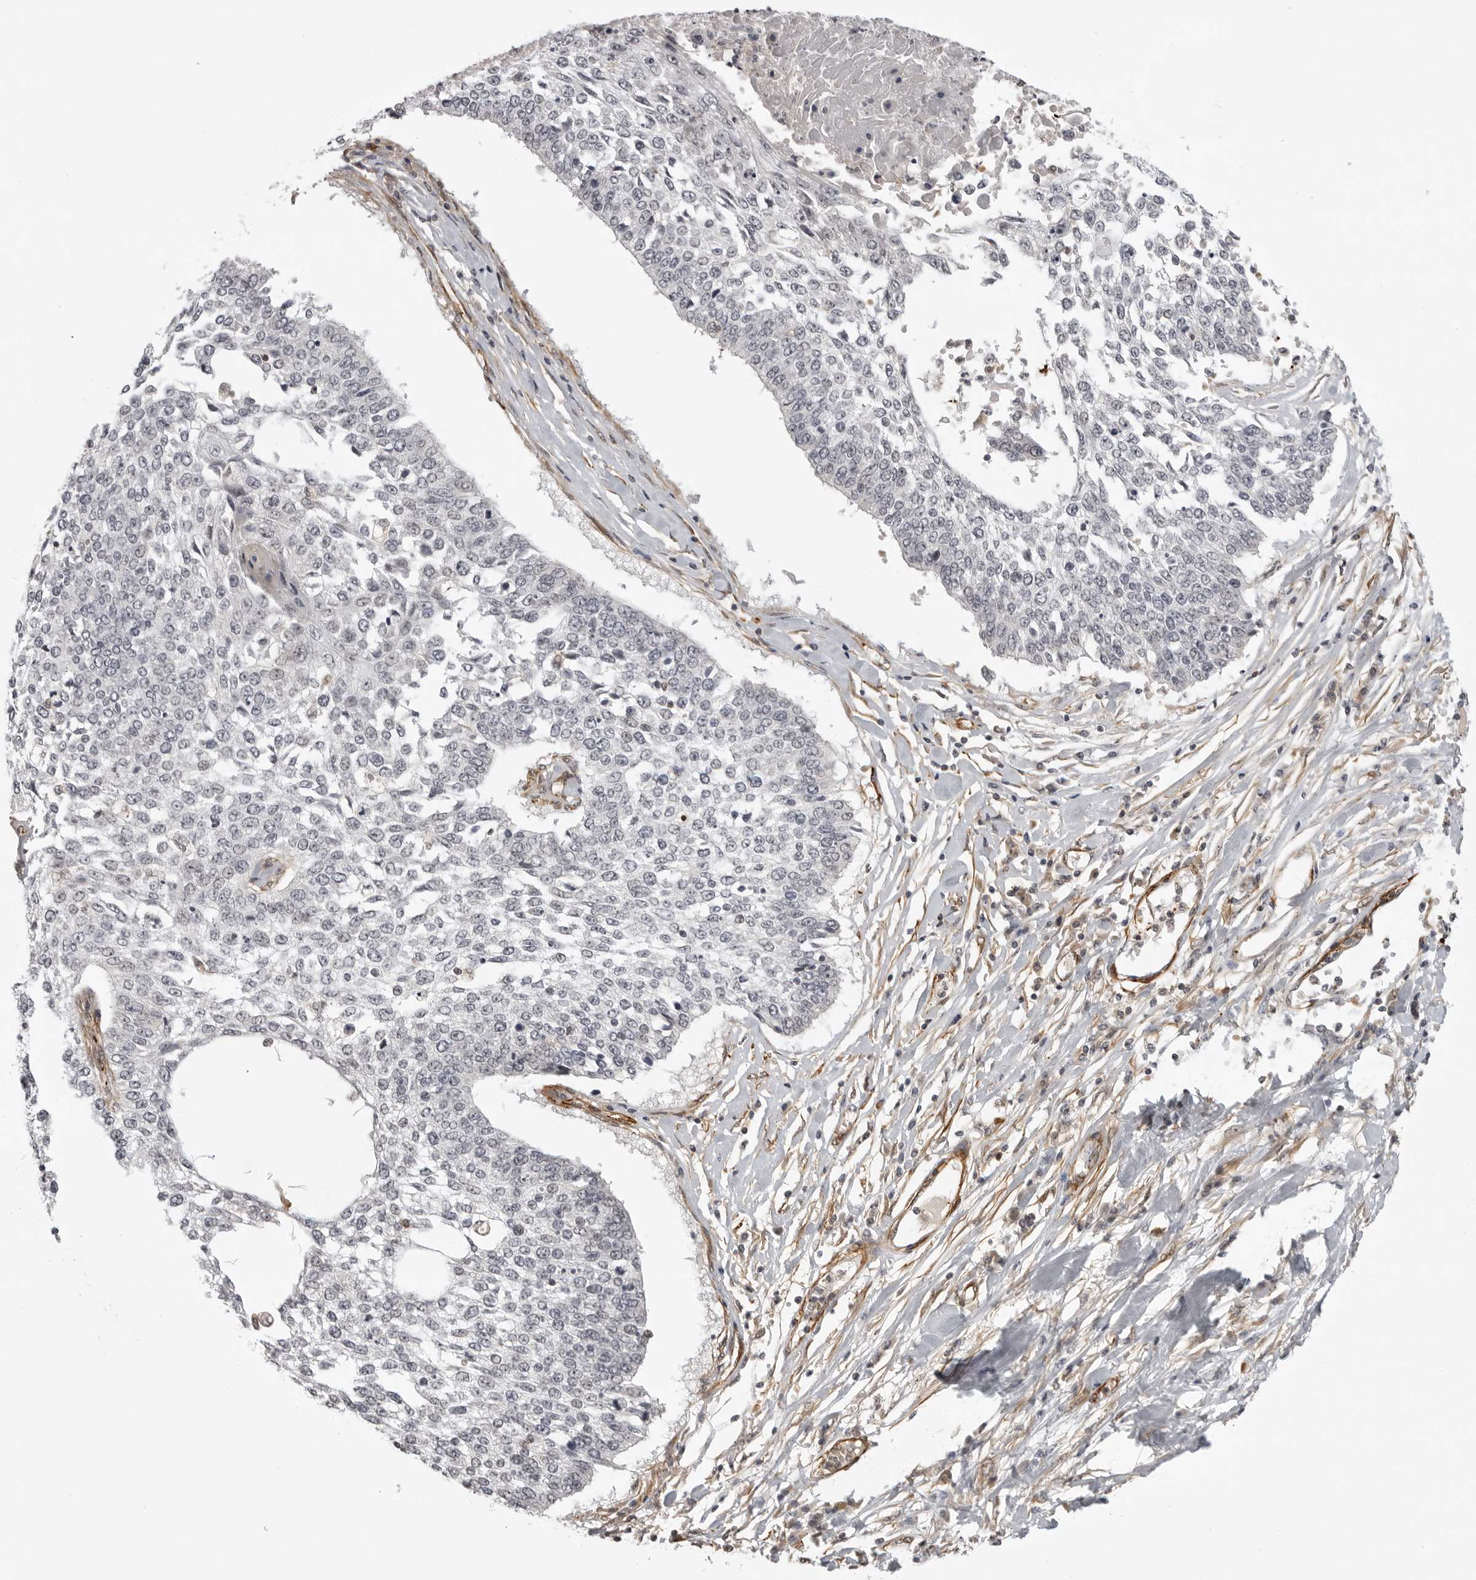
{"staining": {"intensity": "negative", "quantity": "none", "location": "none"}, "tissue": "lung cancer", "cell_type": "Tumor cells", "image_type": "cancer", "snomed": [{"axis": "morphology", "description": "Normal tissue, NOS"}, {"axis": "morphology", "description": "Squamous cell carcinoma, NOS"}, {"axis": "topography", "description": "Cartilage tissue"}, {"axis": "topography", "description": "Bronchus"}, {"axis": "topography", "description": "Lung"}, {"axis": "topography", "description": "Peripheral nerve tissue"}], "caption": "An immunohistochemistry (IHC) histopathology image of lung cancer (squamous cell carcinoma) is shown. There is no staining in tumor cells of lung cancer (squamous cell carcinoma). (IHC, brightfield microscopy, high magnification).", "gene": "TUT4", "patient": {"sex": "female", "age": 49}}